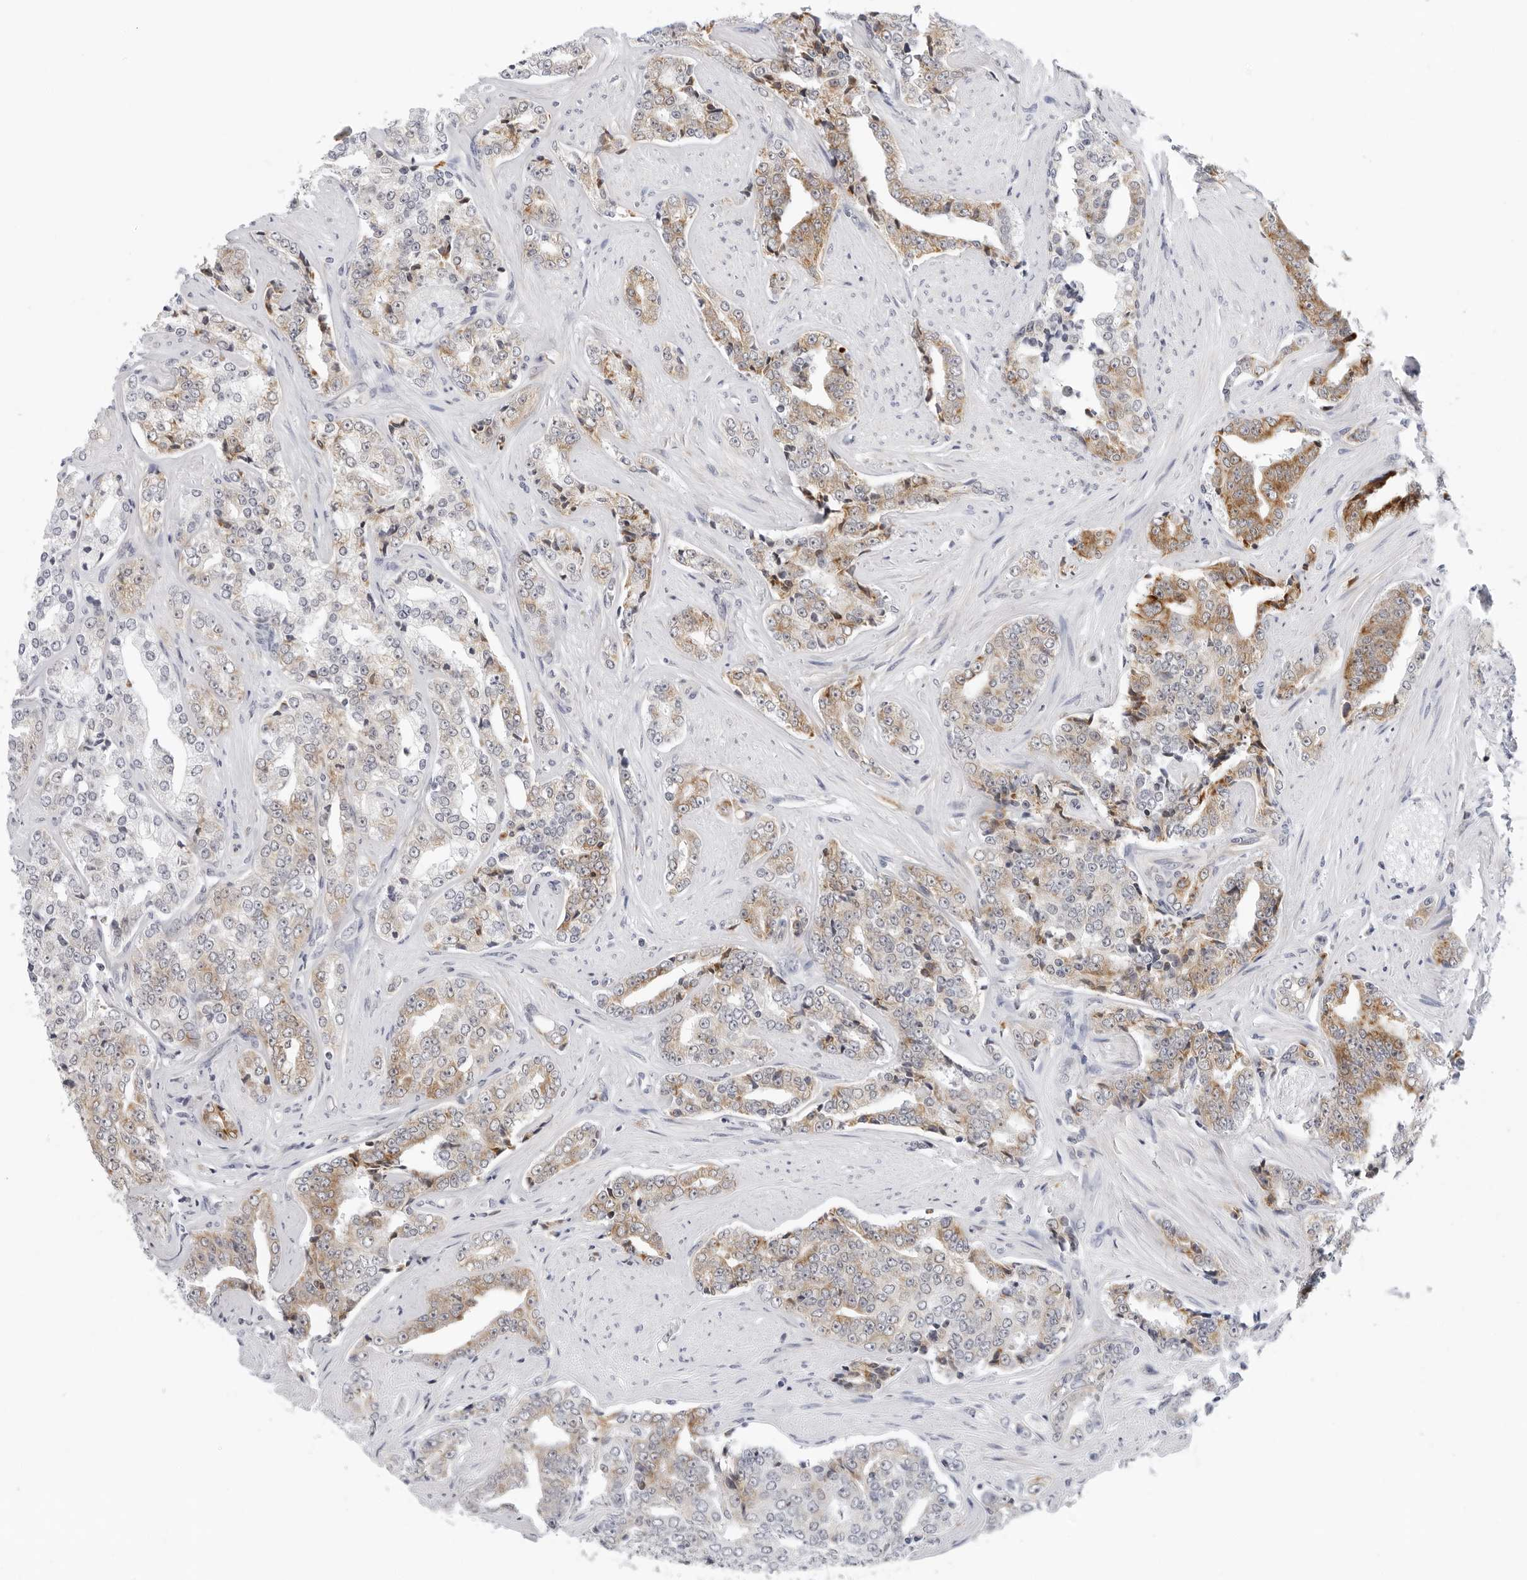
{"staining": {"intensity": "moderate", "quantity": "25%-75%", "location": "cytoplasmic/membranous"}, "tissue": "prostate cancer", "cell_type": "Tumor cells", "image_type": "cancer", "snomed": [{"axis": "morphology", "description": "Adenocarcinoma, High grade"}, {"axis": "topography", "description": "Prostate"}], "caption": "Brown immunohistochemical staining in prostate cancer (adenocarcinoma (high-grade)) demonstrates moderate cytoplasmic/membranous staining in about 25%-75% of tumor cells.", "gene": "CIART", "patient": {"sex": "male", "age": 71}}